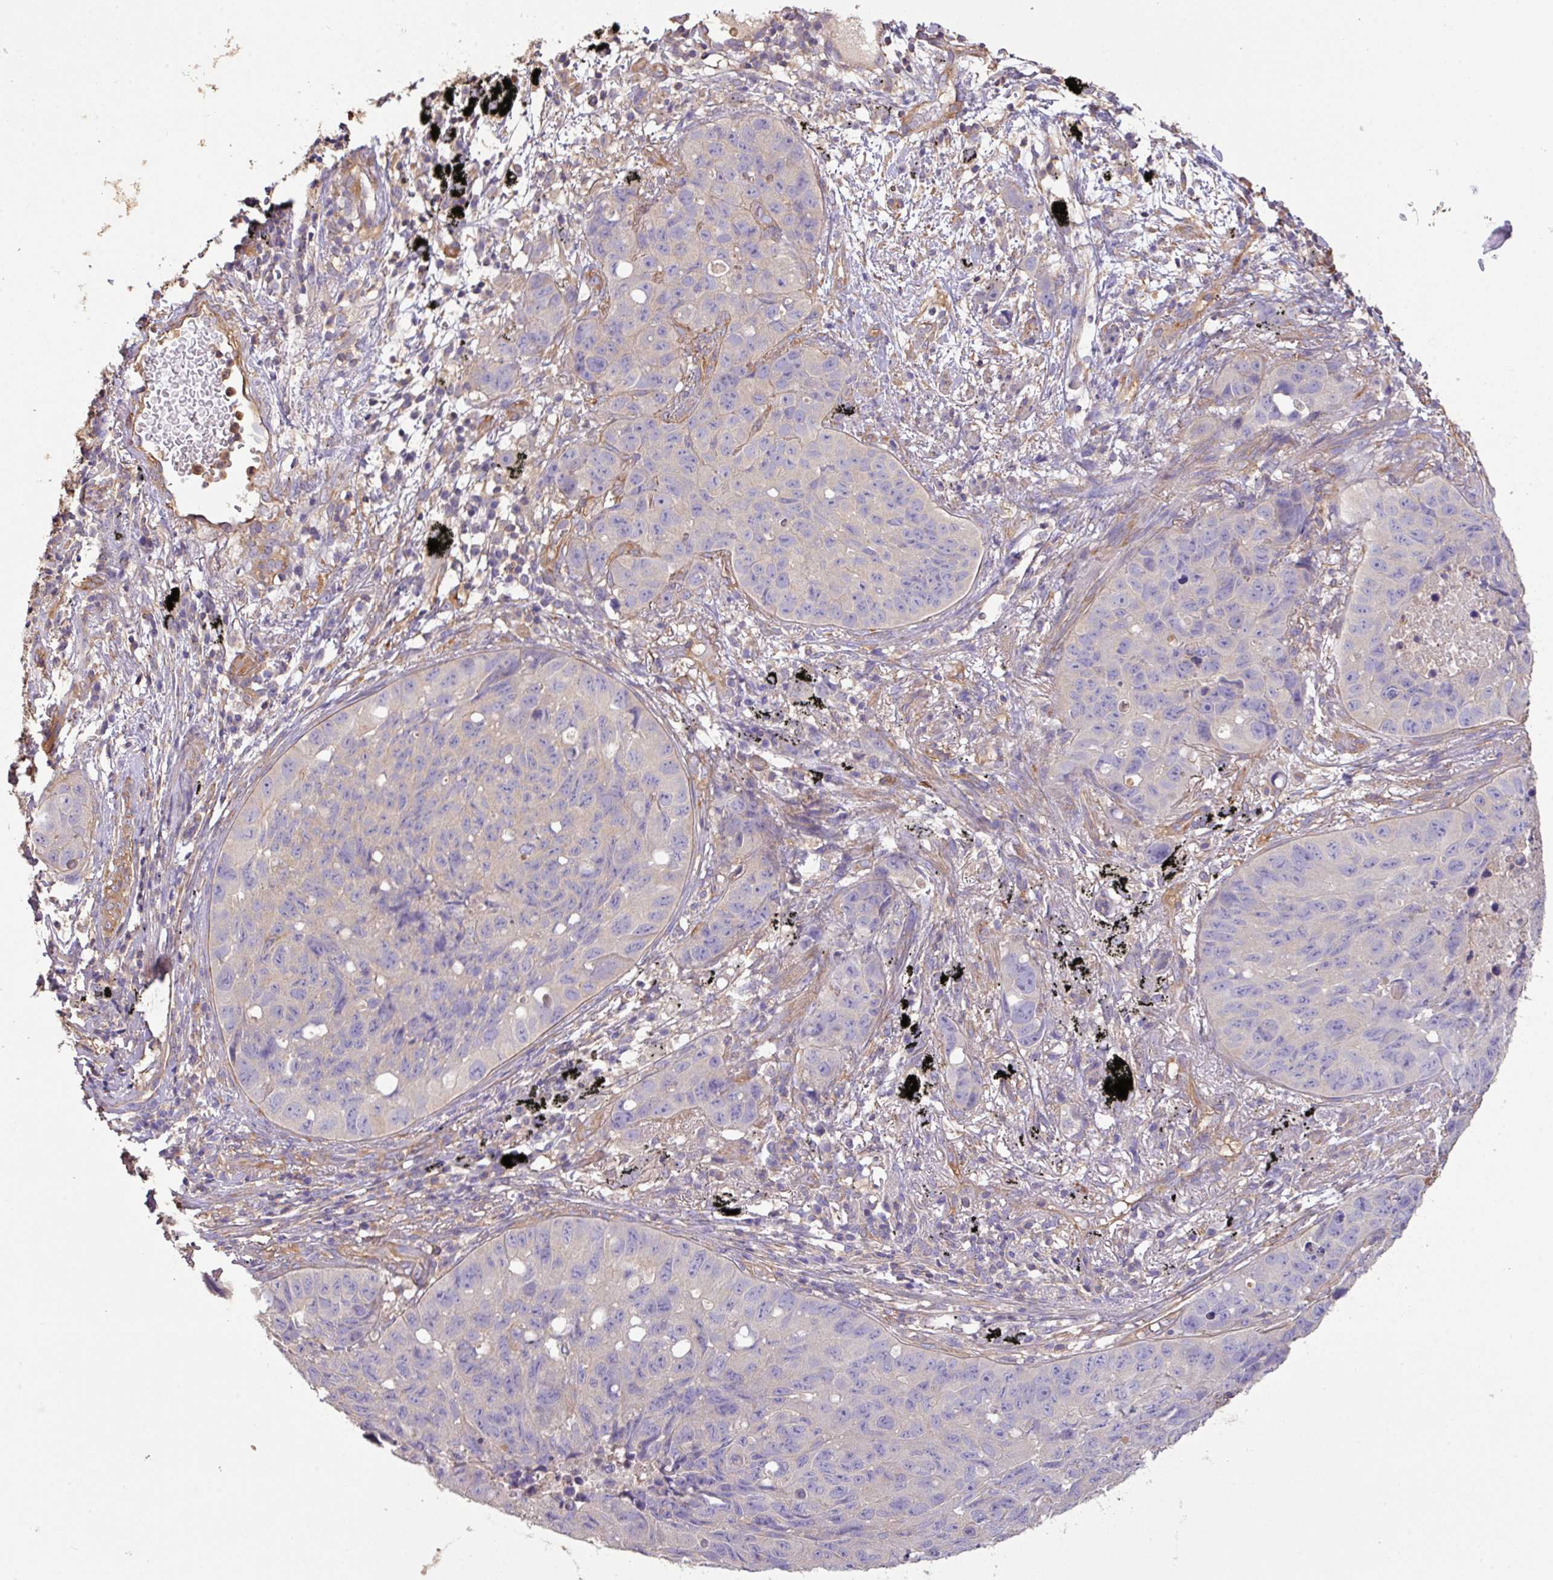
{"staining": {"intensity": "negative", "quantity": "none", "location": "none"}, "tissue": "lung cancer", "cell_type": "Tumor cells", "image_type": "cancer", "snomed": [{"axis": "morphology", "description": "Squamous cell carcinoma, NOS"}, {"axis": "topography", "description": "Lung"}], "caption": "Immunohistochemical staining of lung cancer (squamous cell carcinoma) demonstrates no significant positivity in tumor cells. (DAB immunohistochemistry with hematoxylin counter stain).", "gene": "CALML4", "patient": {"sex": "male", "age": 60}}